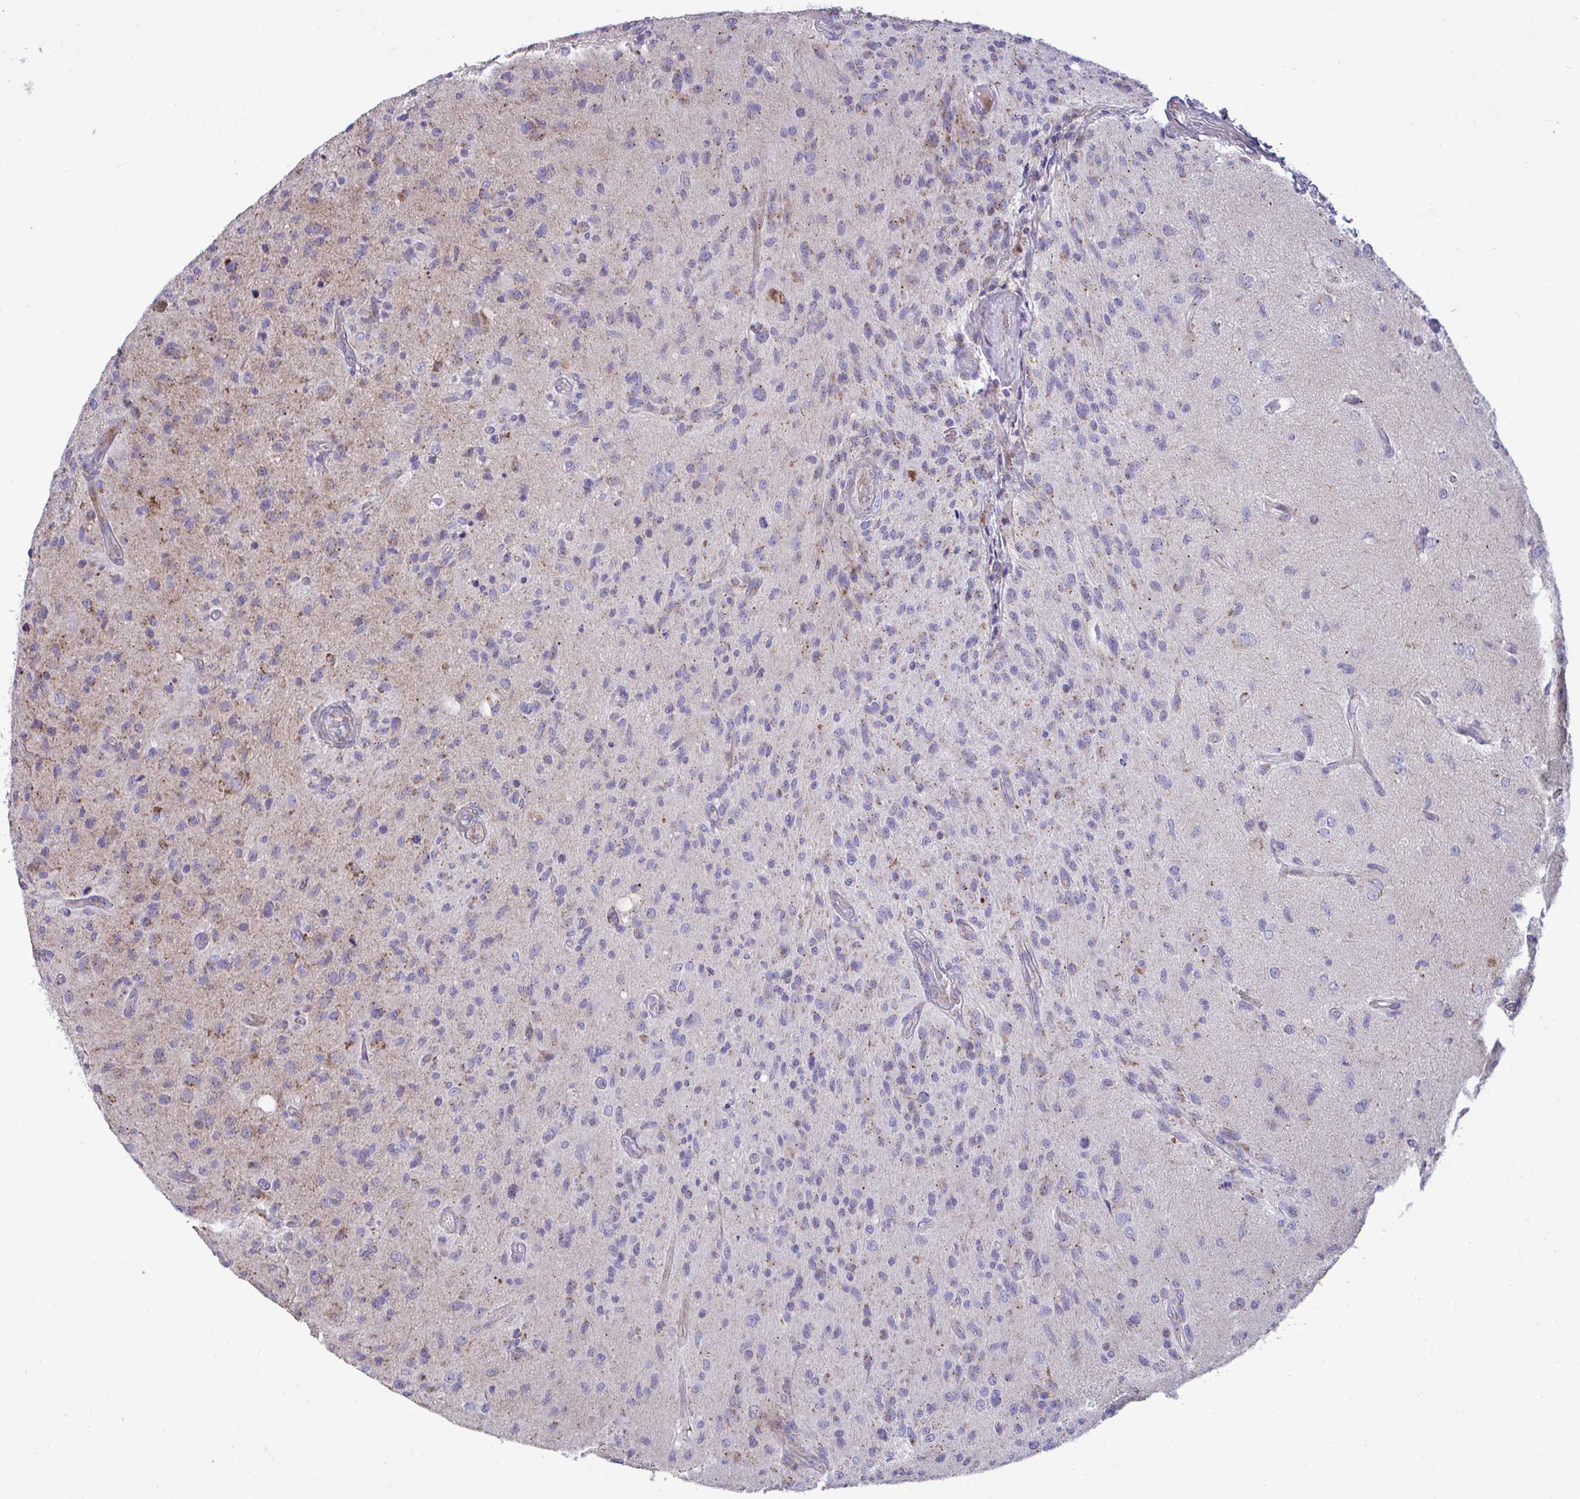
{"staining": {"intensity": "weak", "quantity": "<25%", "location": "cytoplasmic/membranous"}, "tissue": "glioma", "cell_type": "Tumor cells", "image_type": "cancer", "snomed": [{"axis": "morphology", "description": "Glioma, malignant, High grade"}, {"axis": "topography", "description": "Brain"}], "caption": "Immunohistochemical staining of malignant glioma (high-grade) shows no significant positivity in tumor cells.", "gene": "MRPS16", "patient": {"sex": "female", "age": 67}}